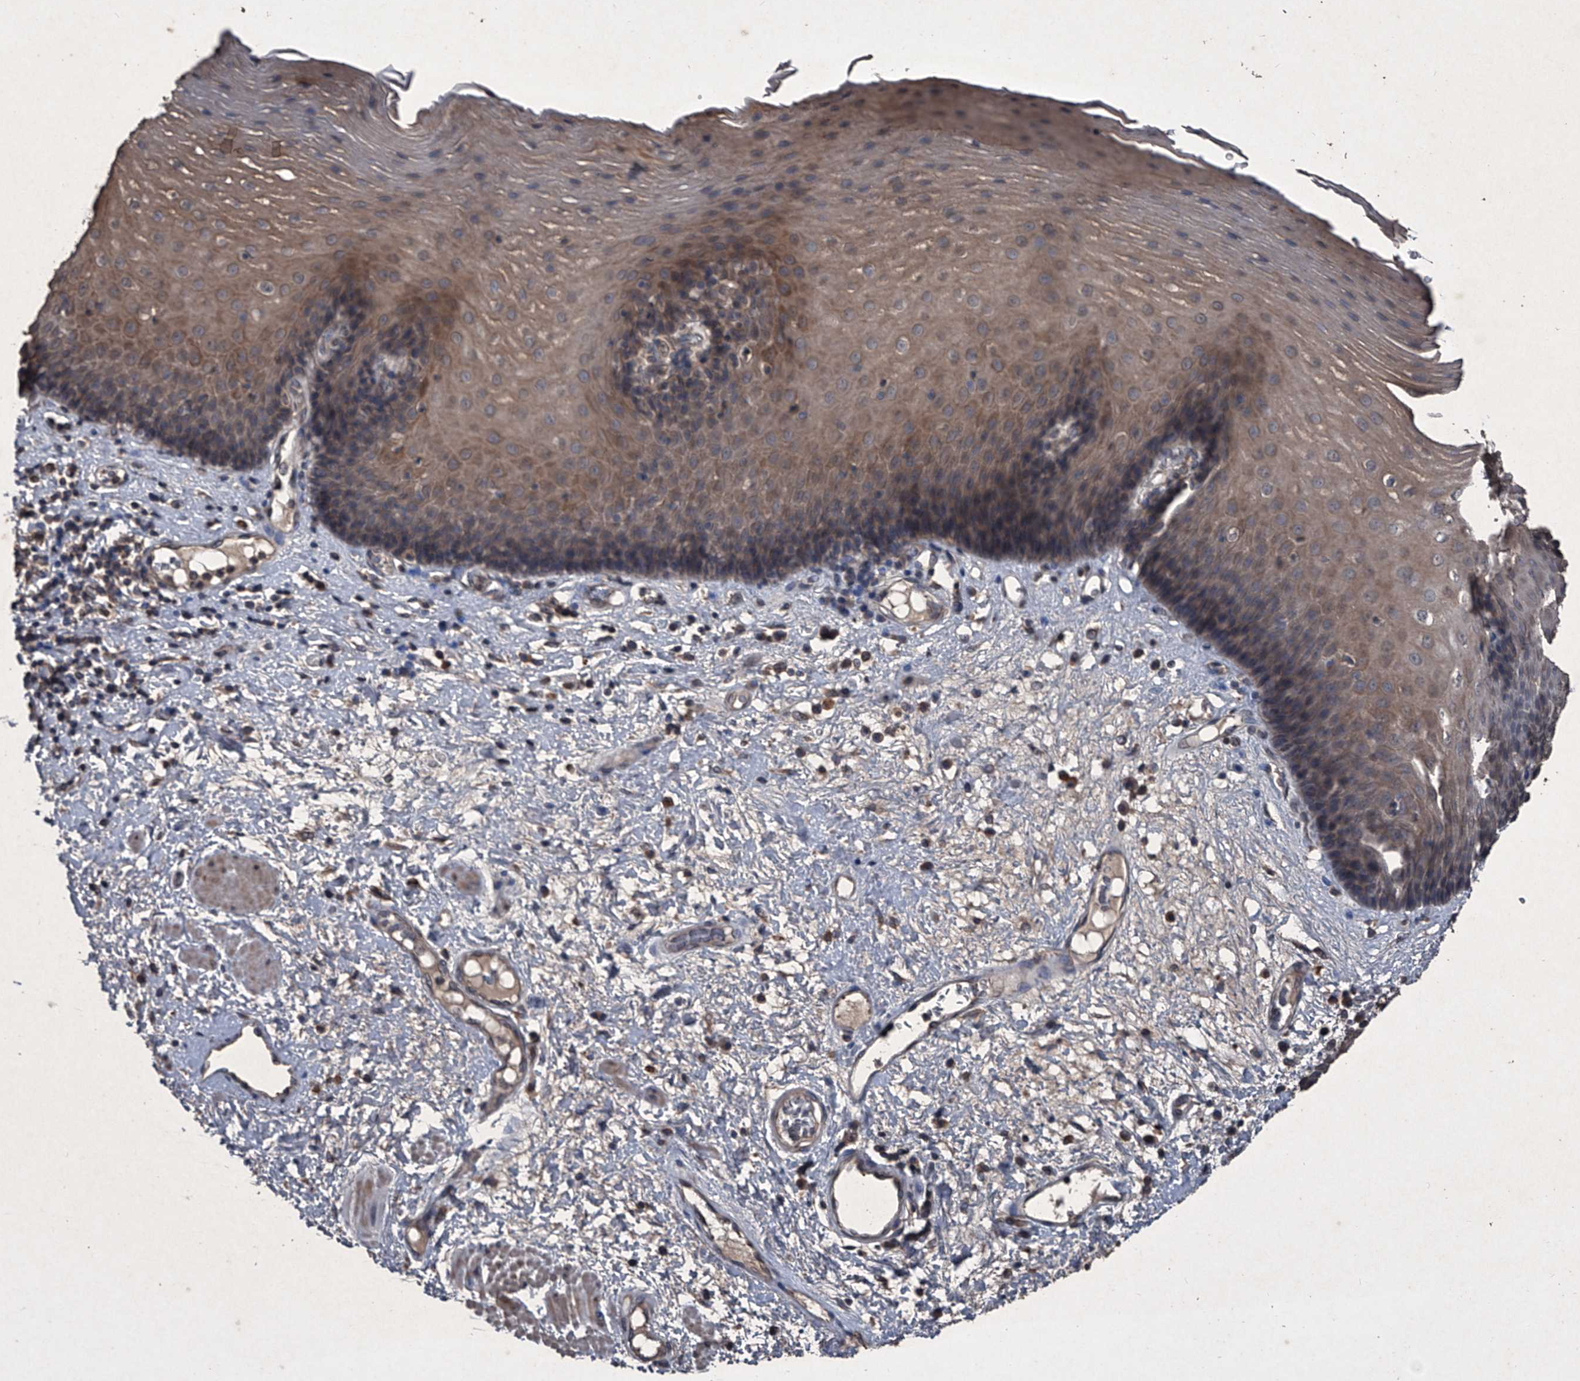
{"staining": {"intensity": "weak", "quantity": ">75%", "location": "cytoplasmic/membranous"}, "tissue": "esophagus", "cell_type": "Squamous epithelial cells", "image_type": "normal", "snomed": [{"axis": "morphology", "description": "Normal tissue, NOS"}, {"axis": "morphology", "description": "Adenocarcinoma, NOS"}, {"axis": "topography", "description": "Esophagus"}], "caption": "Immunohistochemistry of unremarkable esophagus shows low levels of weak cytoplasmic/membranous positivity in approximately >75% of squamous epithelial cells.", "gene": "MAPKAP1", "patient": {"sex": "male", "age": 62}}